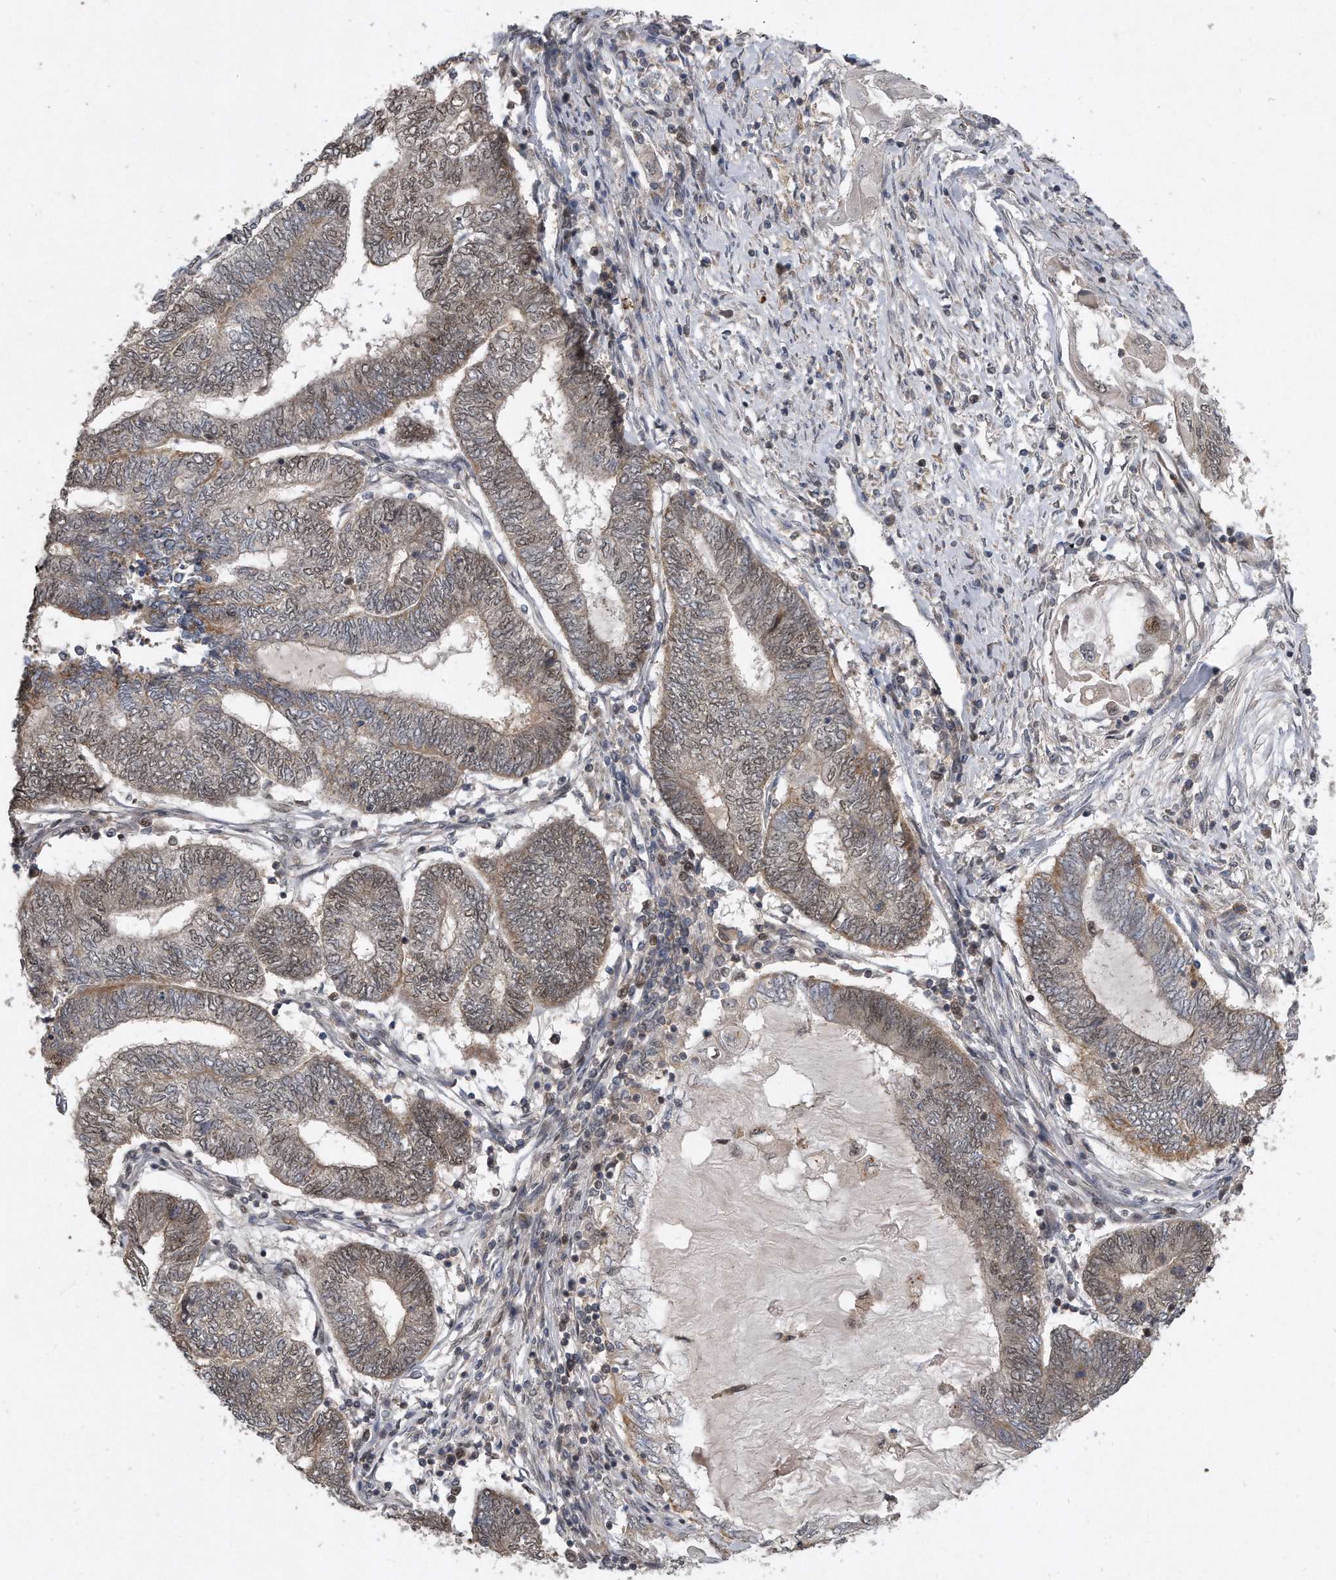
{"staining": {"intensity": "weak", "quantity": "25%-75%", "location": "cytoplasmic/membranous,nuclear"}, "tissue": "endometrial cancer", "cell_type": "Tumor cells", "image_type": "cancer", "snomed": [{"axis": "morphology", "description": "Adenocarcinoma, NOS"}, {"axis": "topography", "description": "Uterus"}, {"axis": "topography", "description": "Endometrium"}], "caption": "DAB immunohistochemical staining of adenocarcinoma (endometrial) shows weak cytoplasmic/membranous and nuclear protein staining in approximately 25%-75% of tumor cells.", "gene": "PGBD2", "patient": {"sex": "female", "age": 70}}